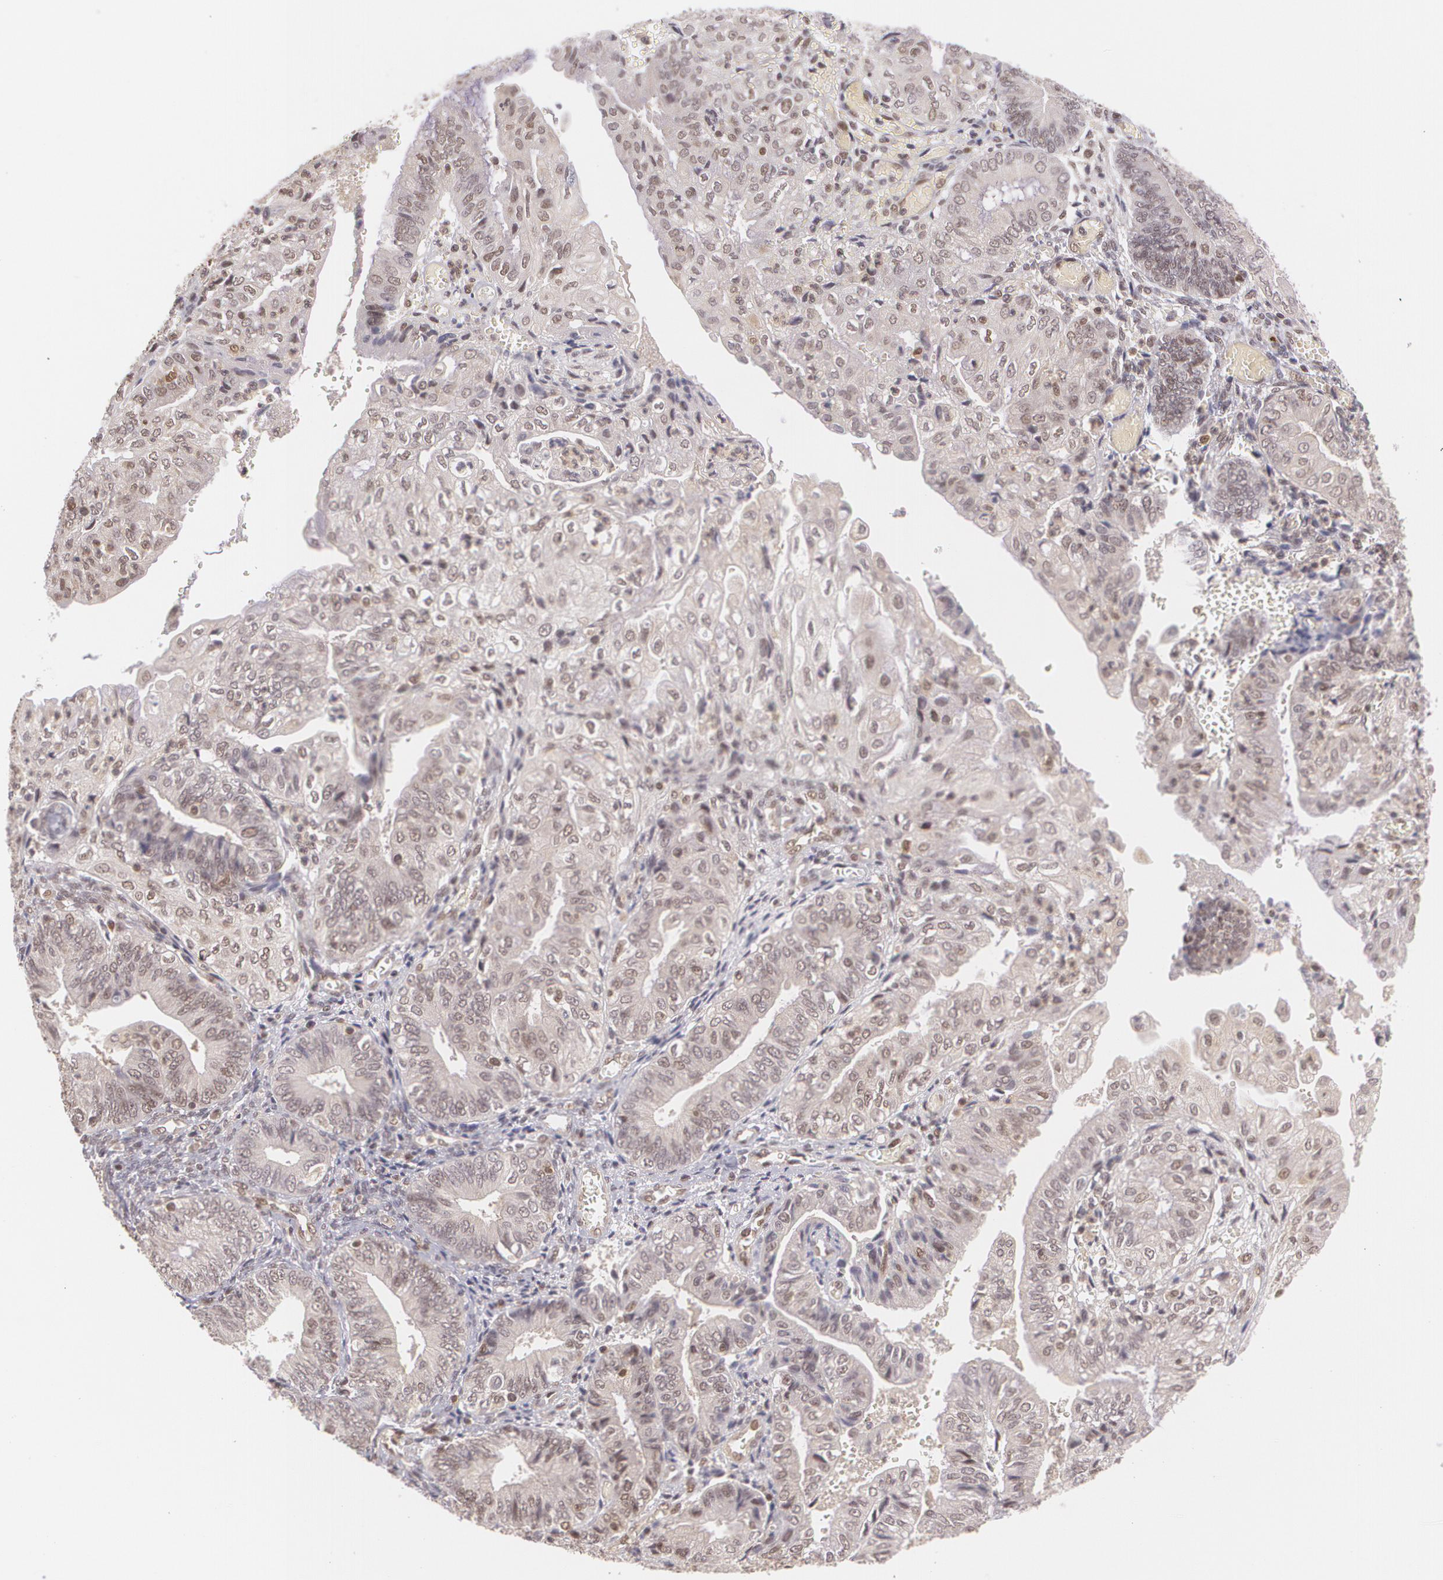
{"staining": {"intensity": "moderate", "quantity": "<25%", "location": "nuclear"}, "tissue": "endometrial cancer", "cell_type": "Tumor cells", "image_type": "cancer", "snomed": [{"axis": "morphology", "description": "Adenocarcinoma, NOS"}, {"axis": "topography", "description": "Endometrium"}], "caption": "Protein expression analysis of endometrial cancer reveals moderate nuclear staining in about <25% of tumor cells. (brown staining indicates protein expression, while blue staining denotes nuclei).", "gene": "CUL2", "patient": {"sex": "female", "age": 55}}